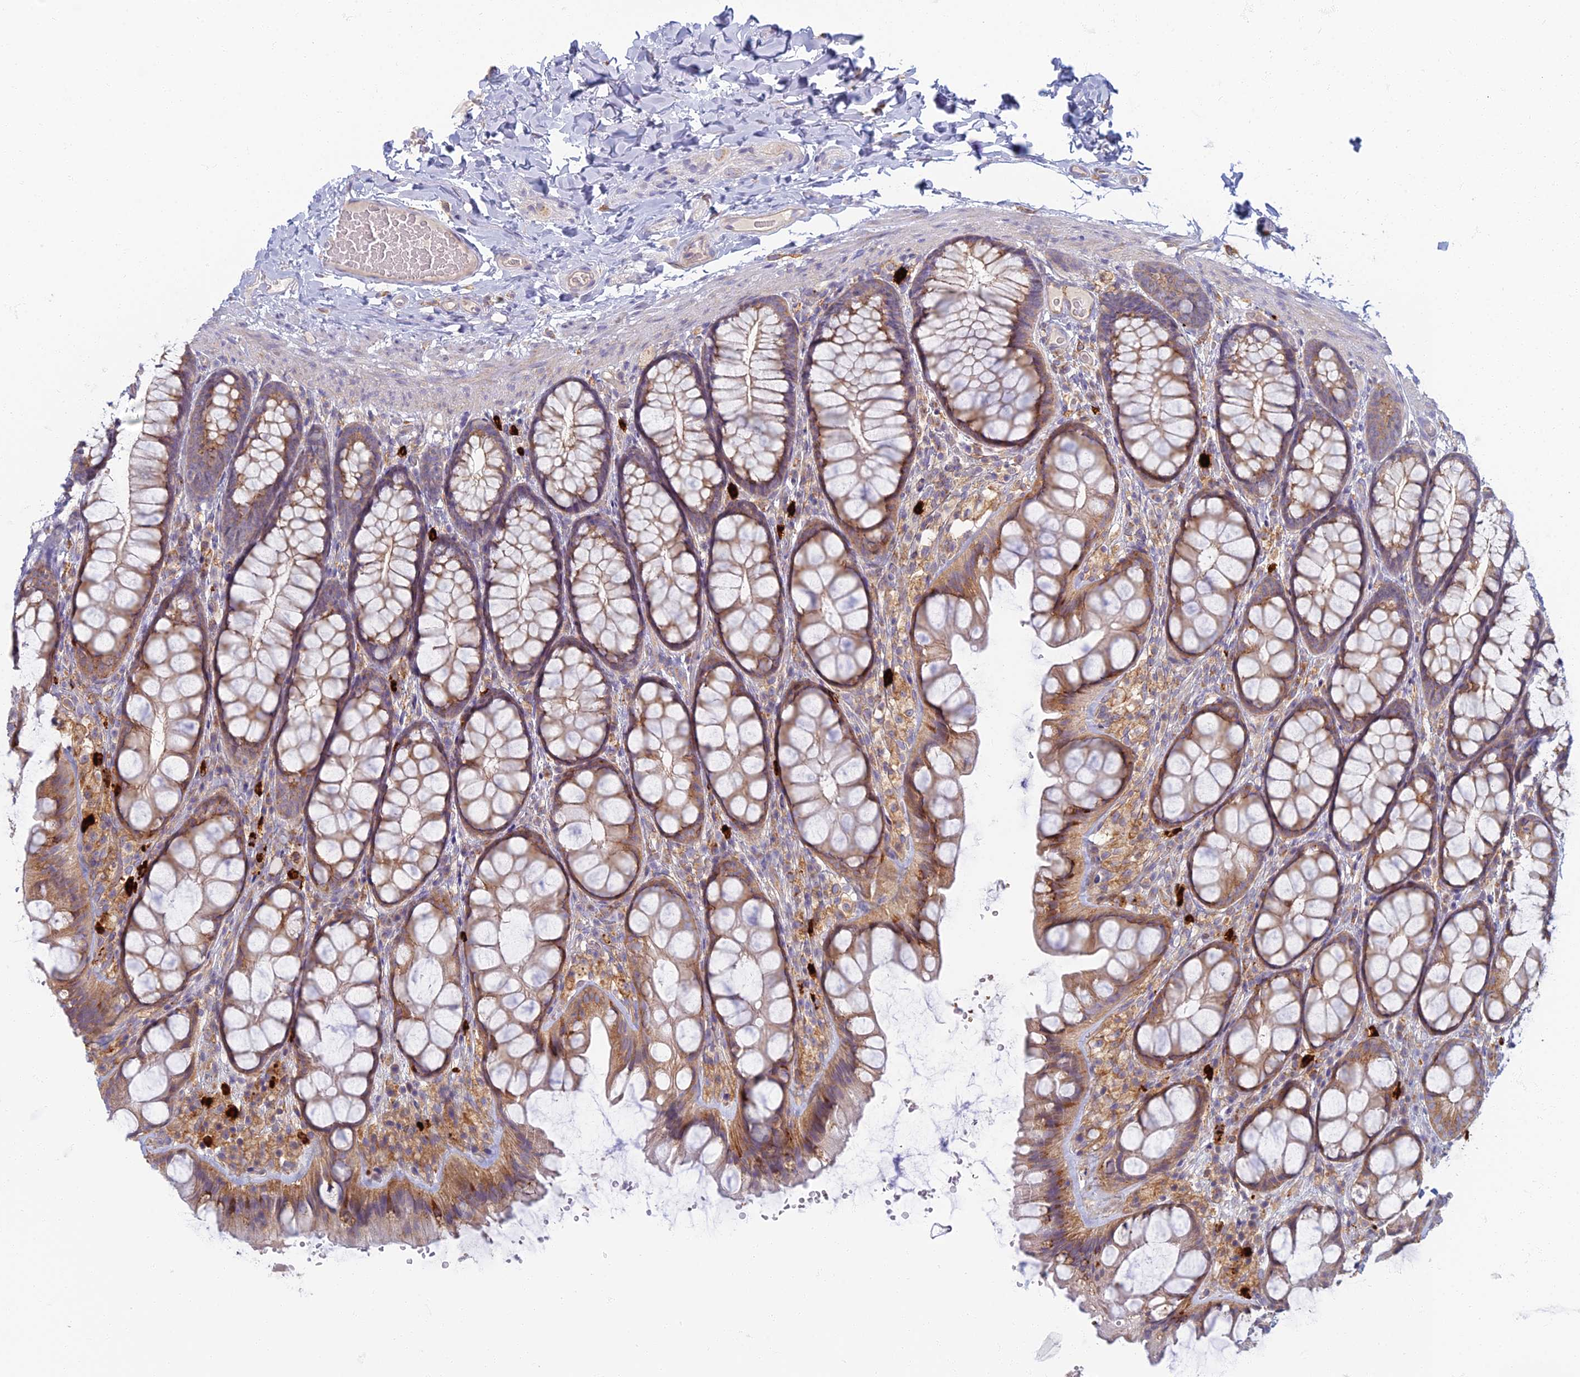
{"staining": {"intensity": "weak", "quantity": "25%-75%", "location": "cytoplasmic/membranous"}, "tissue": "colon", "cell_type": "Endothelial cells", "image_type": "normal", "snomed": [{"axis": "morphology", "description": "Normal tissue, NOS"}, {"axis": "topography", "description": "Colon"}], "caption": "The immunohistochemical stain highlights weak cytoplasmic/membranous positivity in endothelial cells of normal colon.", "gene": "PROX2", "patient": {"sex": "male", "age": 47}}